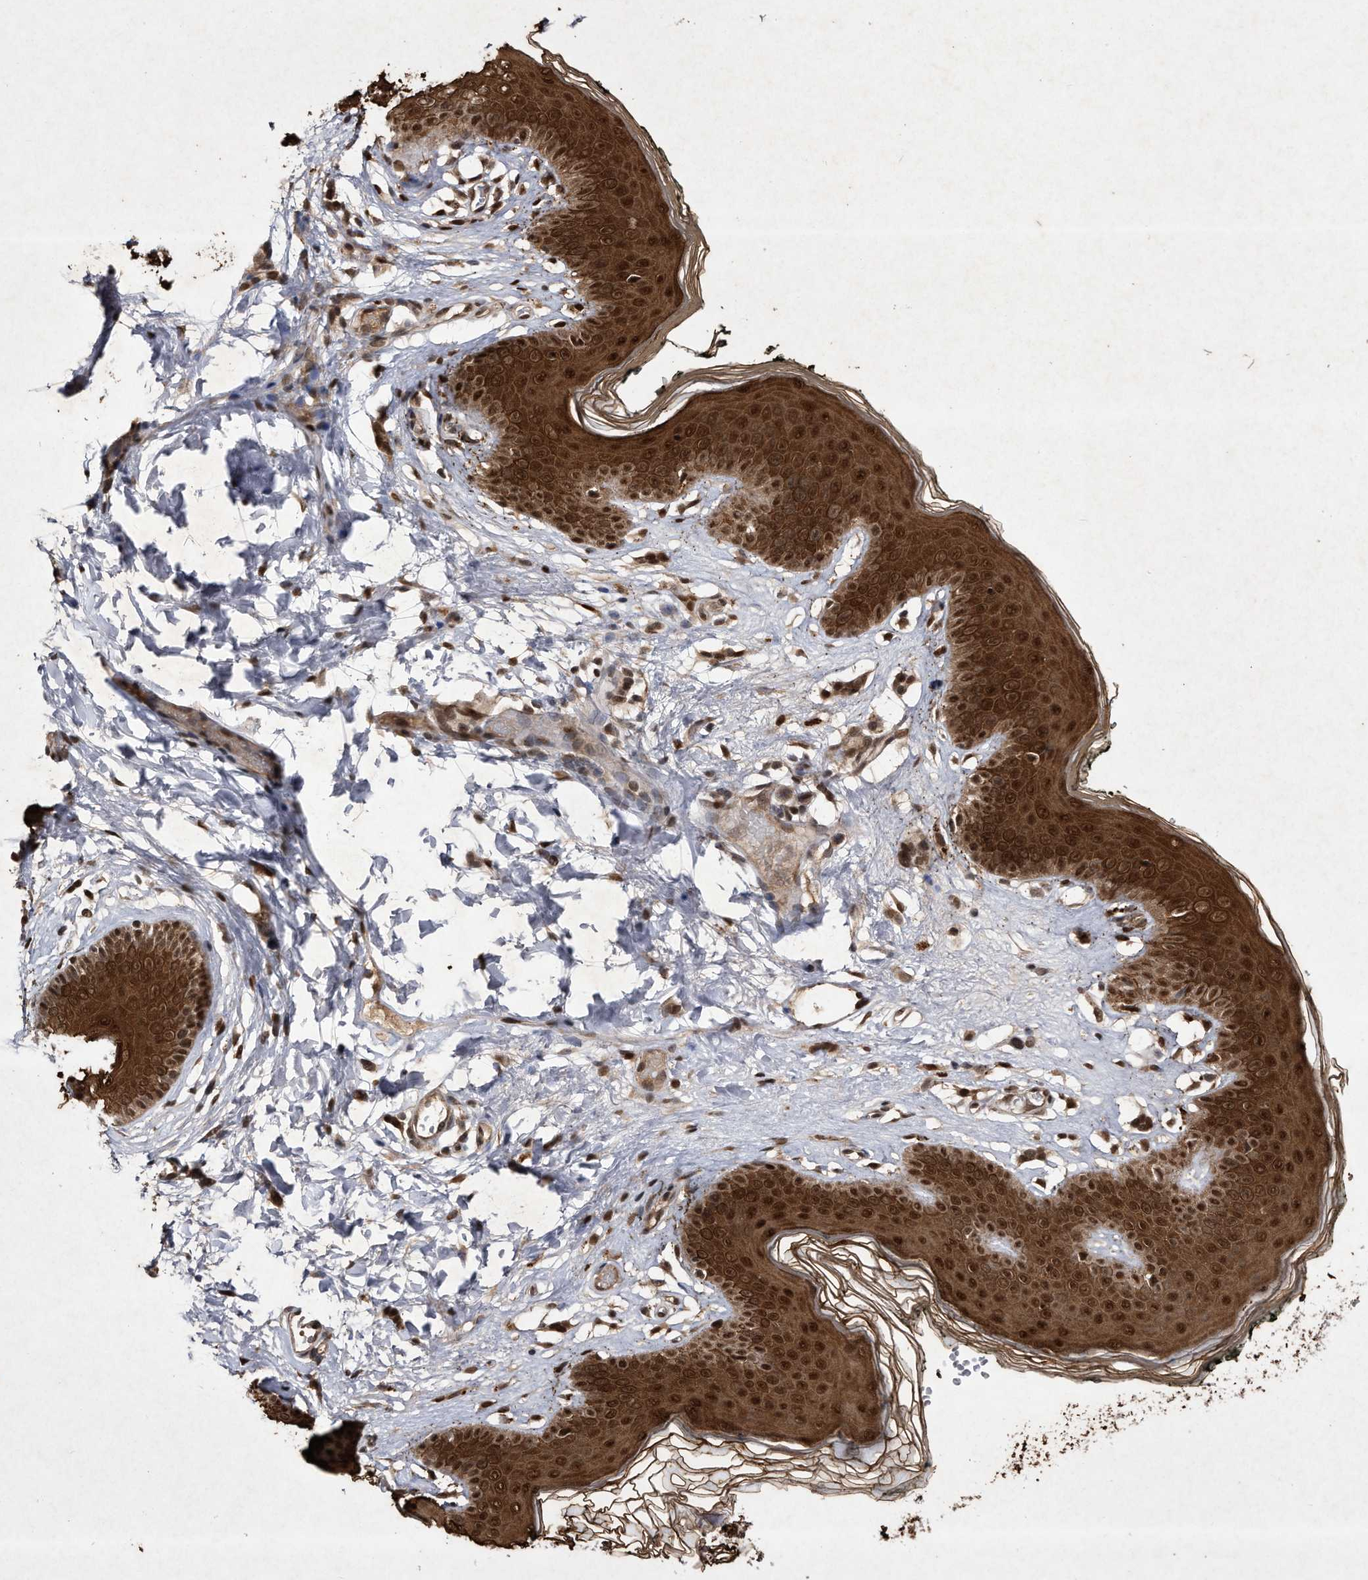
{"staining": {"intensity": "strong", "quantity": ">75%", "location": "cytoplasmic/membranous,nuclear"}, "tissue": "skin", "cell_type": "Epidermal cells", "image_type": "normal", "snomed": [{"axis": "morphology", "description": "Normal tissue, NOS"}, {"axis": "morphology", "description": "Inflammation, NOS"}, {"axis": "topography", "description": "Vulva"}], "caption": "Strong cytoplasmic/membranous,nuclear protein positivity is identified in about >75% of epidermal cells in skin. (DAB IHC with brightfield microscopy, high magnification).", "gene": "RAD23B", "patient": {"sex": "female", "age": 84}}